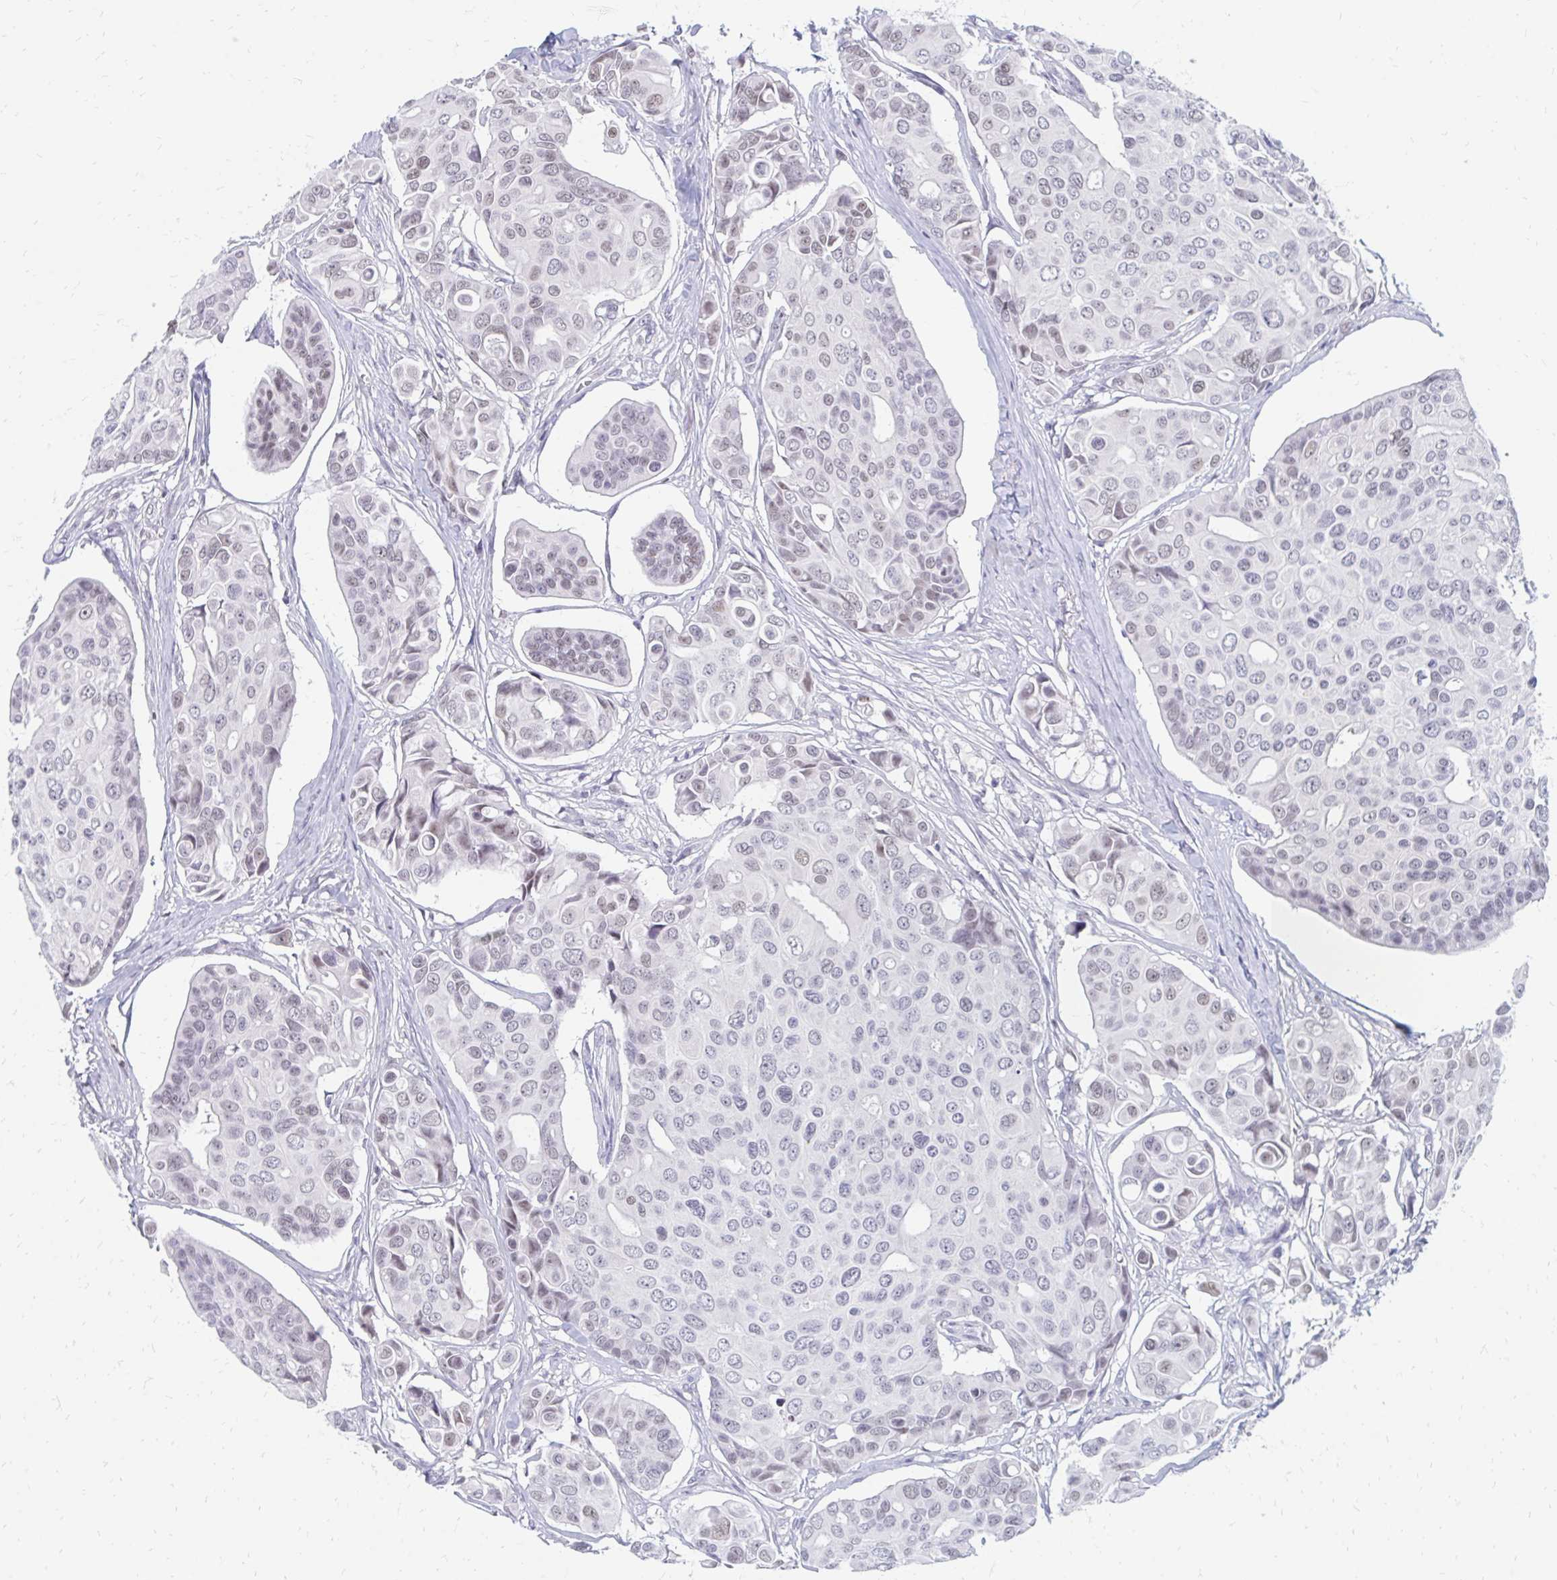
{"staining": {"intensity": "weak", "quantity": "25%-75%", "location": "nuclear"}, "tissue": "breast cancer", "cell_type": "Tumor cells", "image_type": "cancer", "snomed": [{"axis": "morphology", "description": "Normal tissue, NOS"}, {"axis": "morphology", "description": "Duct carcinoma"}, {"axis": "topography", "description": "Skin"}, {"axis": "topography", "description": "Breast"}], "caption": "A low amount of weak nuclear positivity is identified in approximately 25%-75% of tumor cells in breast cancer tissue. (DAB (3,3'-diaminobenzidine) IHC, brown staining for protein, blue staining for nuclei).", "gene": "PLK3", "patient": {"sex": "female", "age": 54}}